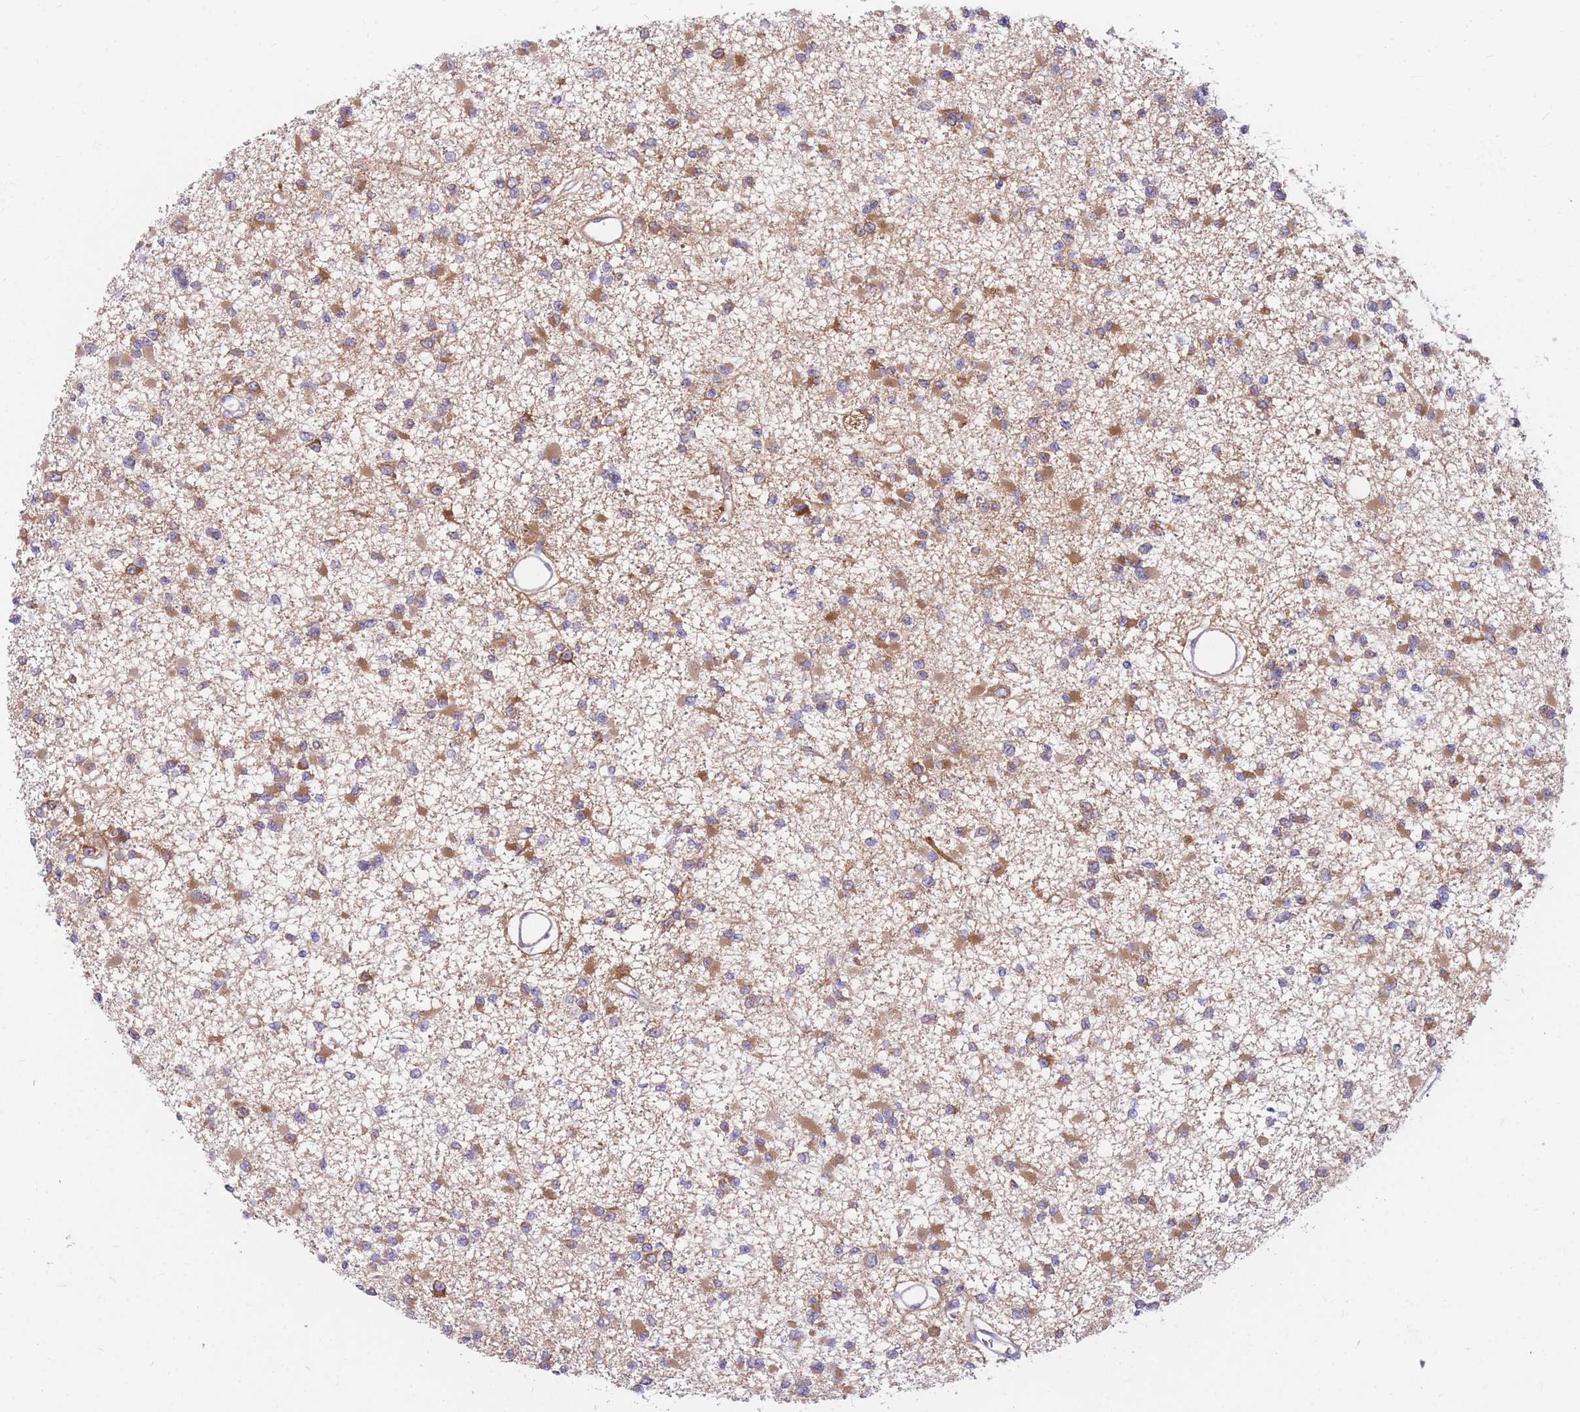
{"staining": {"intensity": "moderate", "quantity": ">75%", "location": "cytoplasmic/membranous"}, "tissue": "glioma", "cell_type": "Tumor cells", "image_type": "cancer", "snomed": [{"axis": "morphology", "description": "Glioma, malignant, Low grade"}, {"axis": "topography", "description": "Brain"}], "caption": "Protein expression analysis of human glioma reveals moderate cytoplasmic/membranous expression in about >75% of tumor cells. (DAB (3,3'-diaminobenzidine) = brown stain, brightfield microscopy at high magnification).", "gene": "MTSS2", "patient": {"sex": "female", "age": 22}}